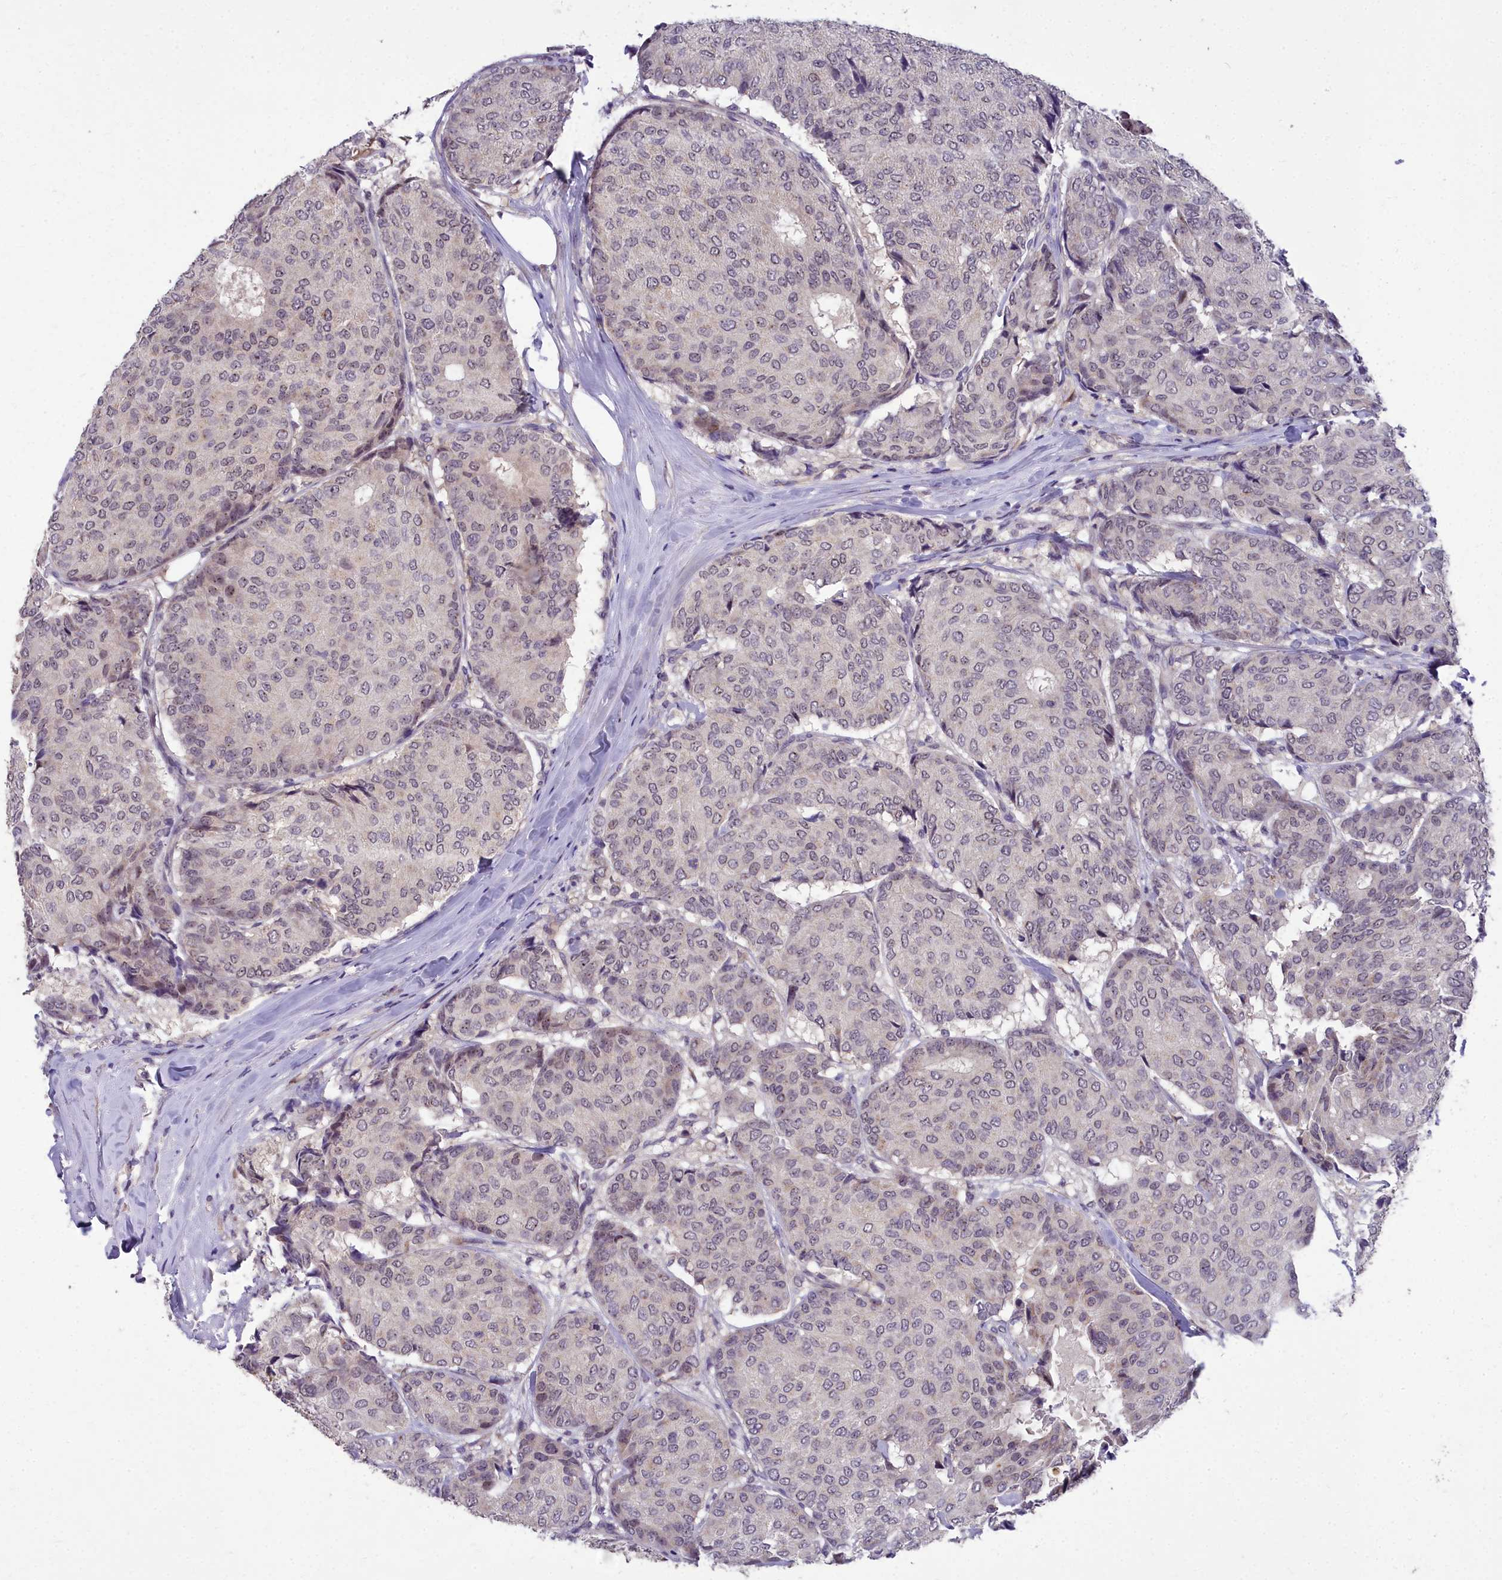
{"staining": {"intensity": "negative", "quantity": "none", "location": "none"}, "tissue": "breast cancer", "cell_type": "Tumor cells", "image_type": "cancer", "snomed": [{"axis": "morphology", "description": "Duct carcinoma"}, {"axis": "topography", "description": "Breast"}], "caption": "Protein analysis of breast cancer (infiltrating ductal carcinoma) displays no significant staining in tumor cells. Brightfield microscopy of IHC stained with DAB (3,3'-diaminobenzidine) (brown) and hematoxylin (blue), captured at high magnification.", "gene": "ZNF333", "patient": {"sex": "female", "age": 75}}